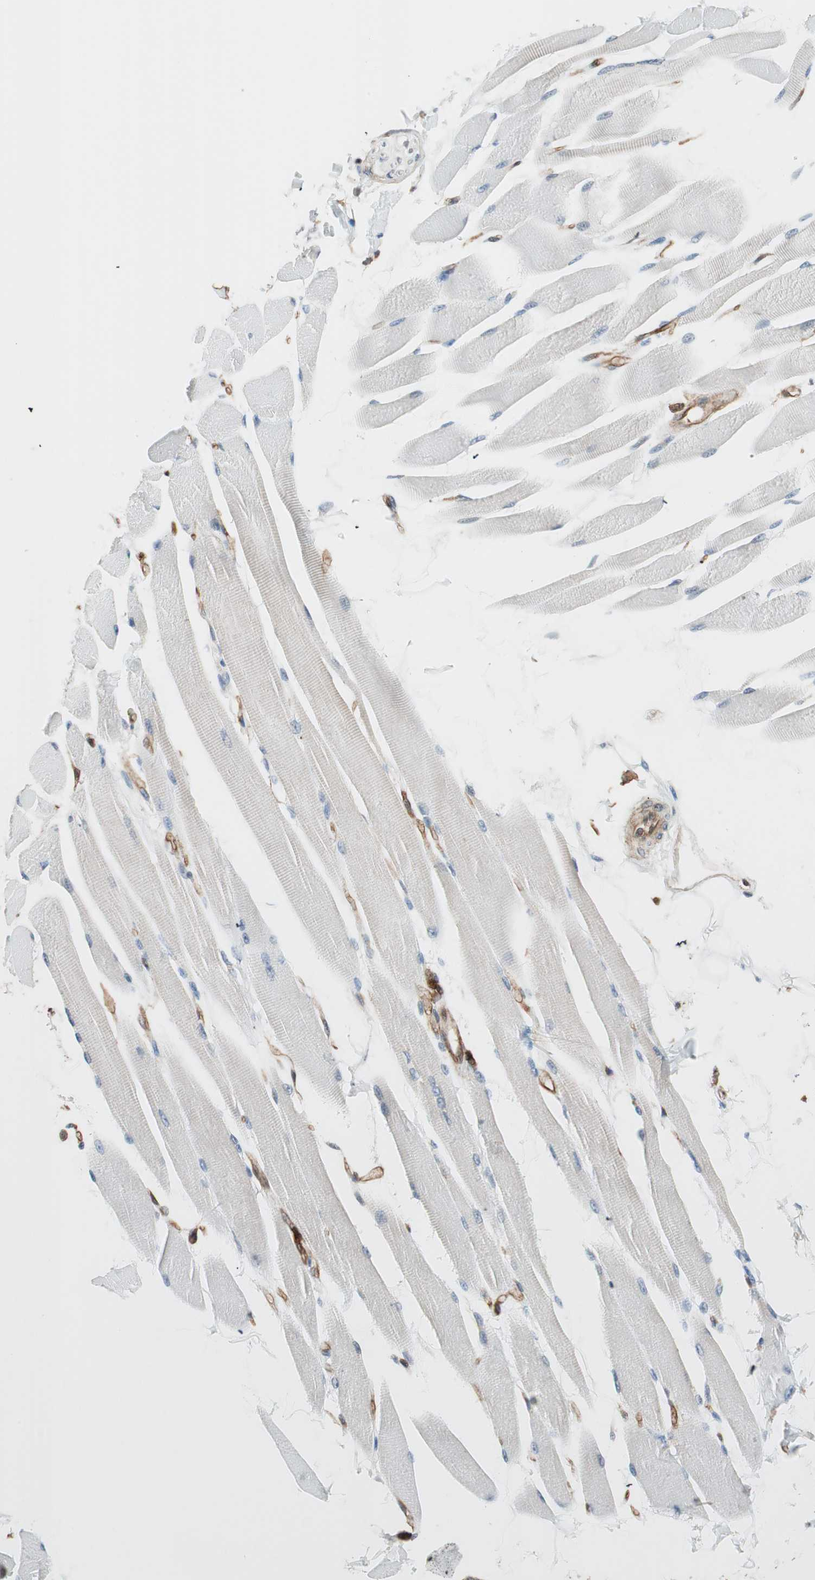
{"staining": {"intensity": "negative", "quantity": "none", "location": "none"}, "tissue": "skeletal muscle", "cell_type": "Myocytes", "image_type": "normal", "snomed": [{"axis": "morphology", "description": "Normal tissue, NOS"}, {"axis": "topography", "description": "Skeletal muscle"}, {"axis": "topography", "description": "Peripheral nerve tissue"}], "caption": "There is no significant positivity in myocytes of skeletal muscle. (DAB immunohistochemistry (IHC), high magnification).", "gene": "VASP", "patient": {"sex": "female", "age": 84}}